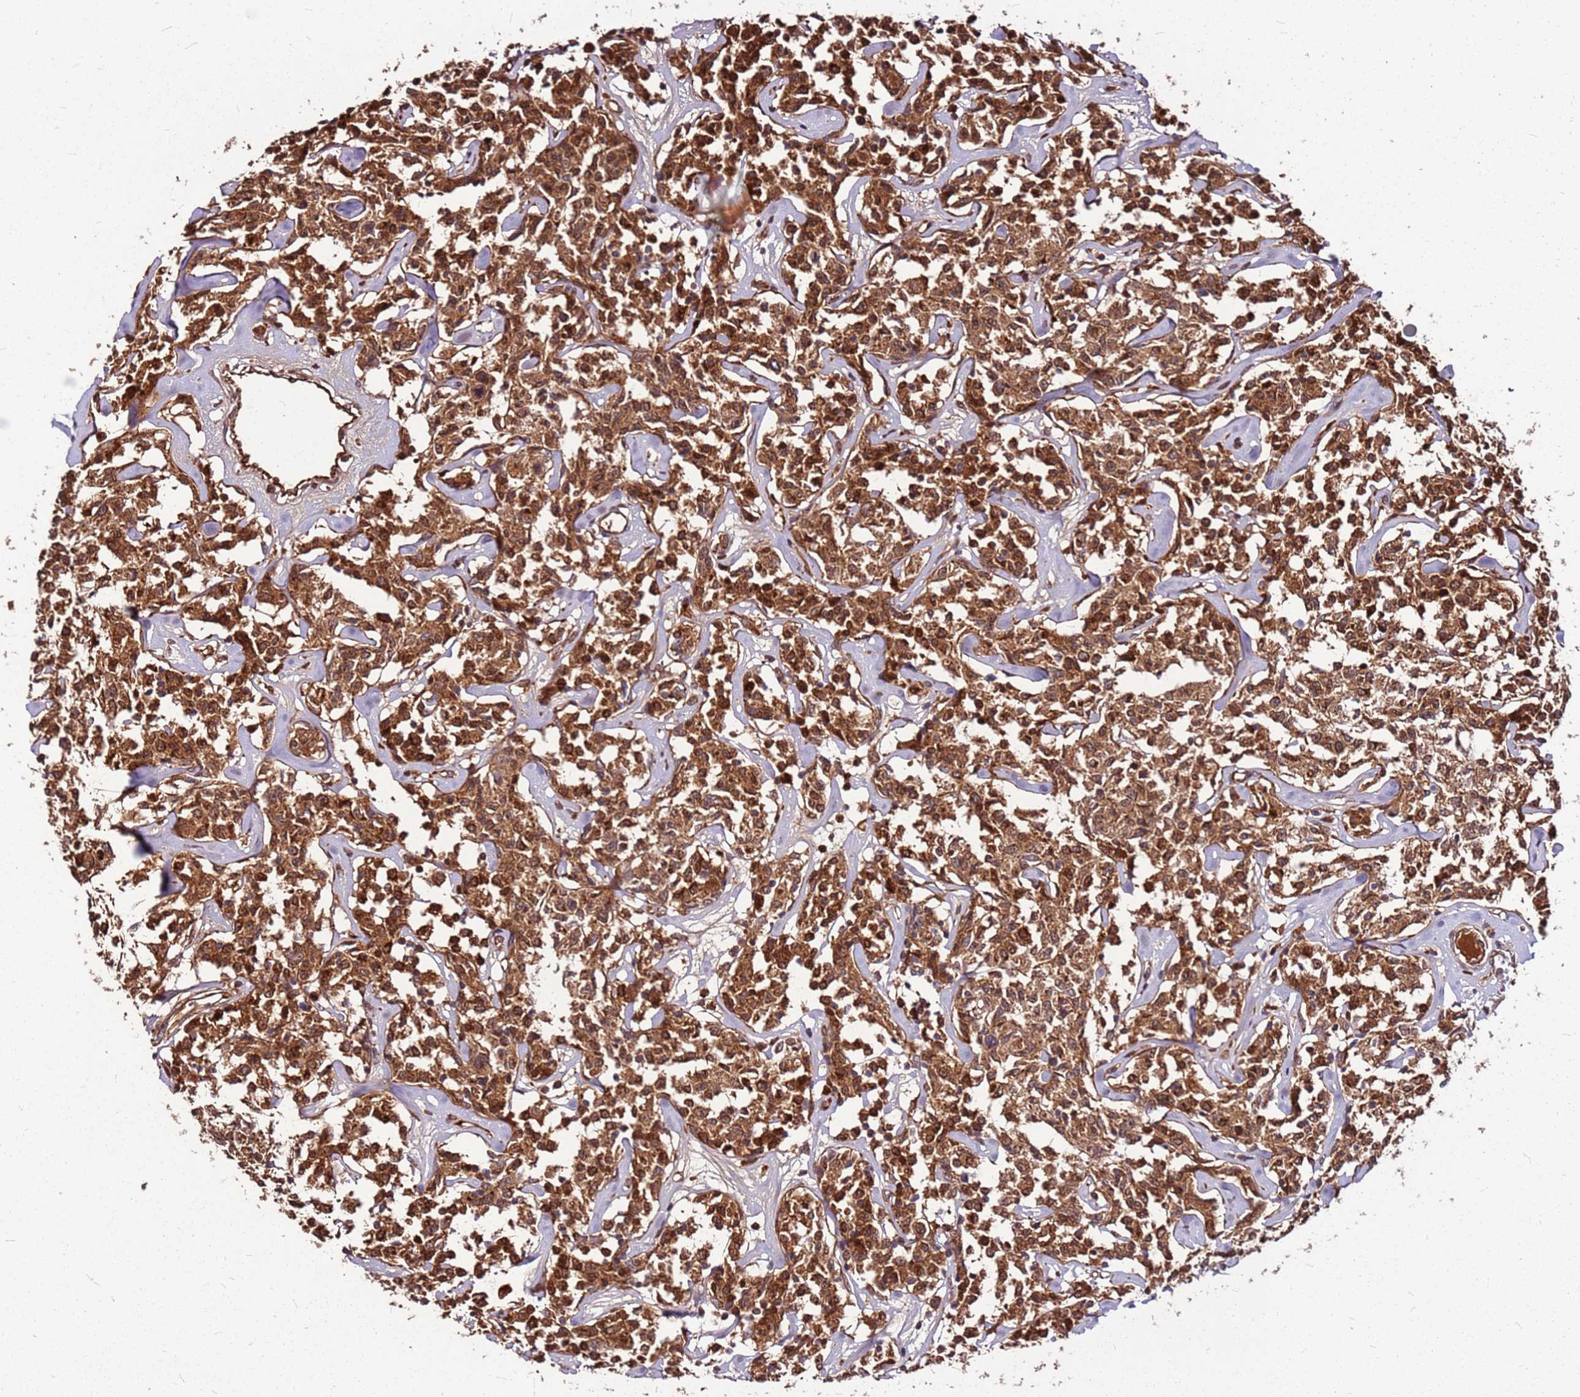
{"staining": {"intensity": "strong", "quantity": ">75%", "location": "cytoplasmic/membranous,nuclear"}, "tissue": "lymphoma", "cell_type": "Tumor cells", "image_type": "cancer", "snomed": [{"axis": "morphology", "description": "Malignant lymphoma, non-Hodgkin's type, Low grade"}, {"axis": "topography", "description": "Small intestine"}], "caption": "A brown stain labels strong cytoplasmic/membranous and nuclear expression of a protein in human low-grade malignant lymphoma, non-Hodgkin's type tumor cells.", "gene": "LYPLAL1", "patient": {"sex": "female", "age": 59}}